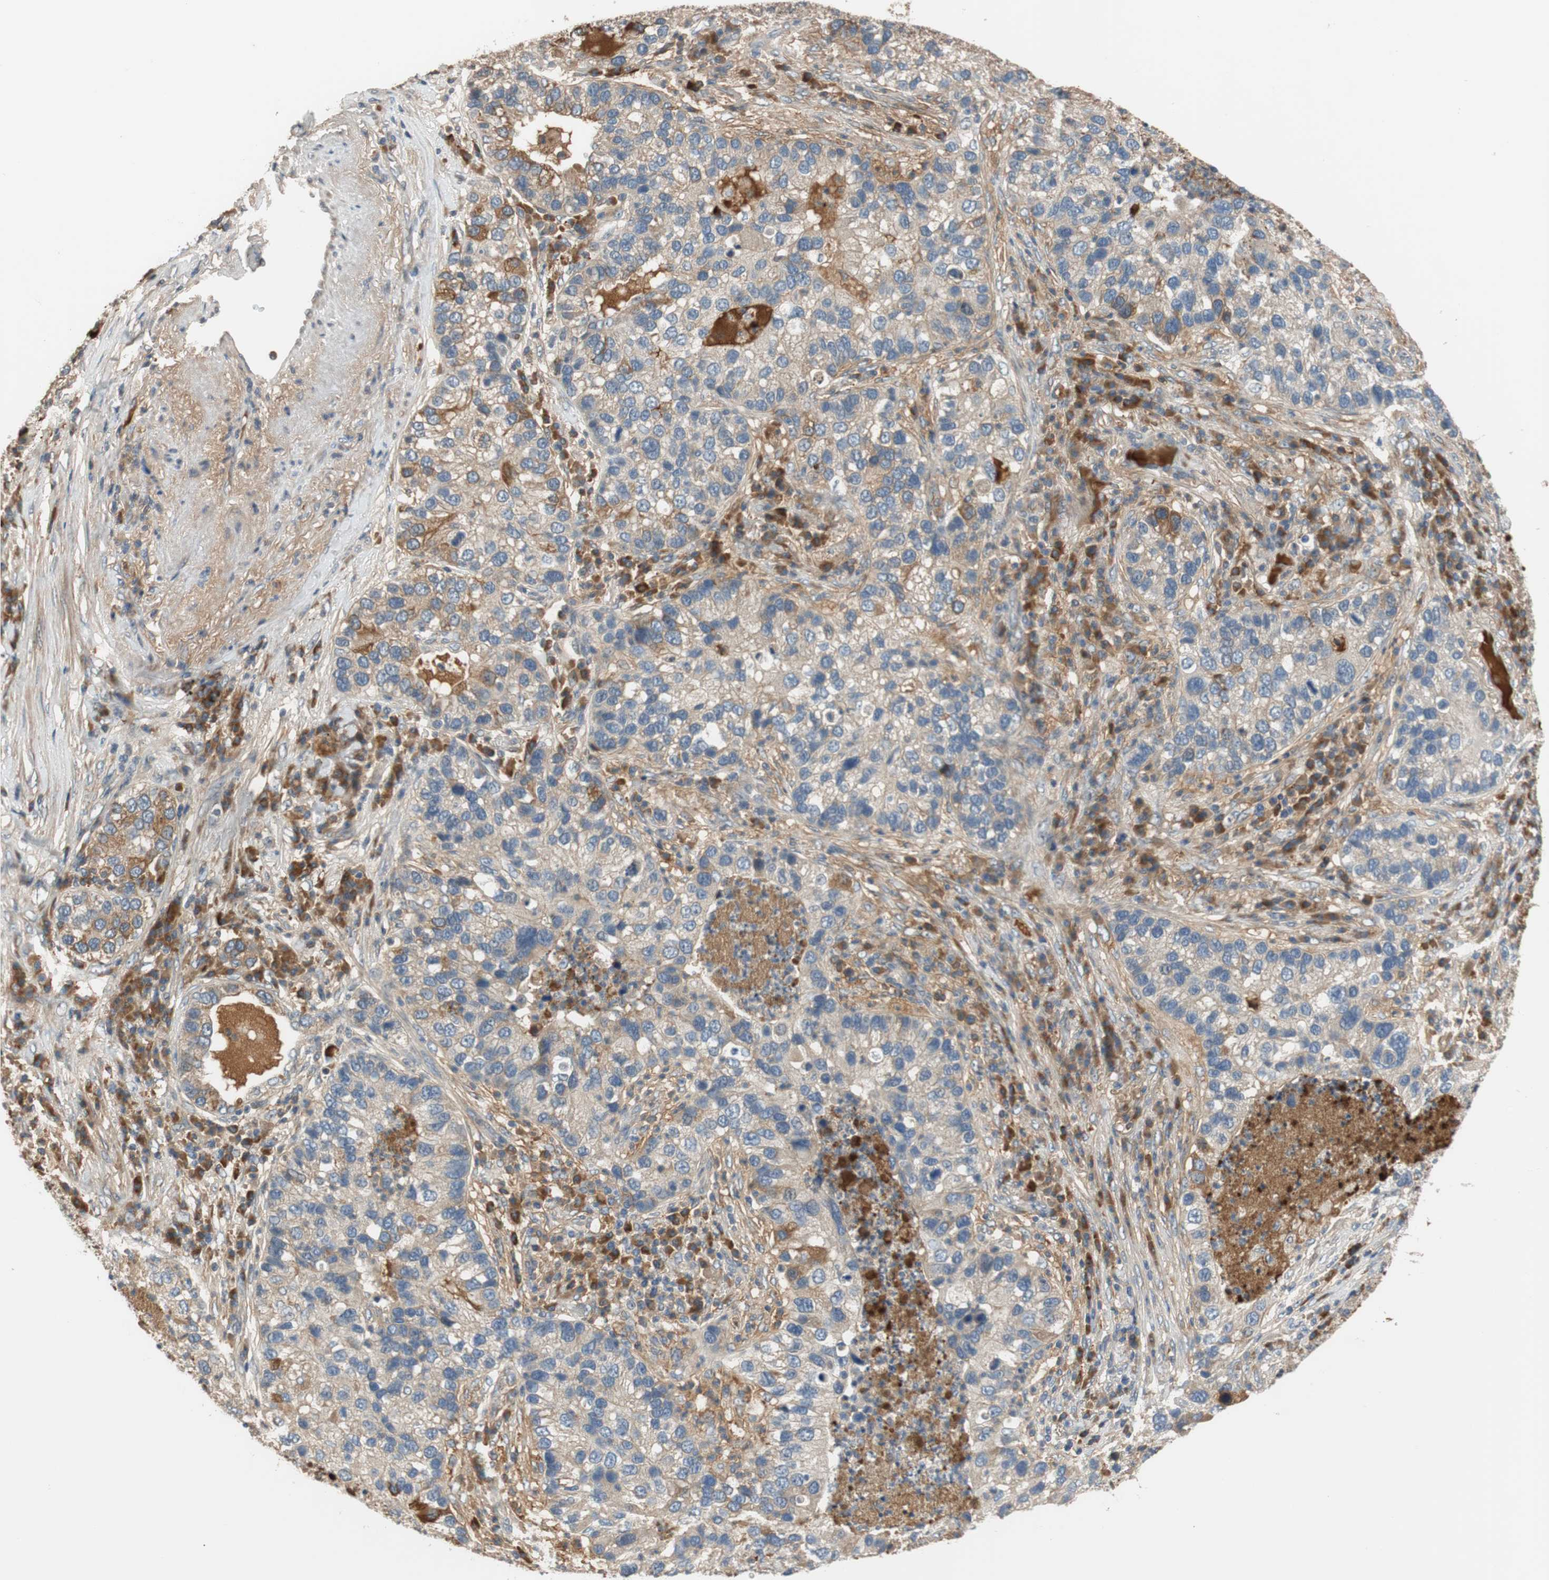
{"staining": {"intensity": "weak", "quantity": ">75%", "location": "cytoplasmic/membranous"}, "tissue": "lung cancer", "cell_type": "Tumor cells", "image_type": "cancer", "snomed": [{"axis": "morphology", "description": "Normal tissue, NOS"}, {"axis": "morphology", "description": "Adenocarcinoma, NOS"}, {"axis": "topography", "description": "Bronchus"}, {"axis": "topography", "description": "Lung"}], "caption": "Protein positivity by immunohistochemistry (IHC) exhibits weak cytoplasmic/membranous expression in about >75% of tumor cells in lung adenocarcinoma. (Stains: DAB (3,3'-diaminobenzidine) in brown, nuclei in blue, Microscopy: brightfield microscopy at high magnification).", "gene": "C4A", "patient": {"sex": "male", "age": 54}}